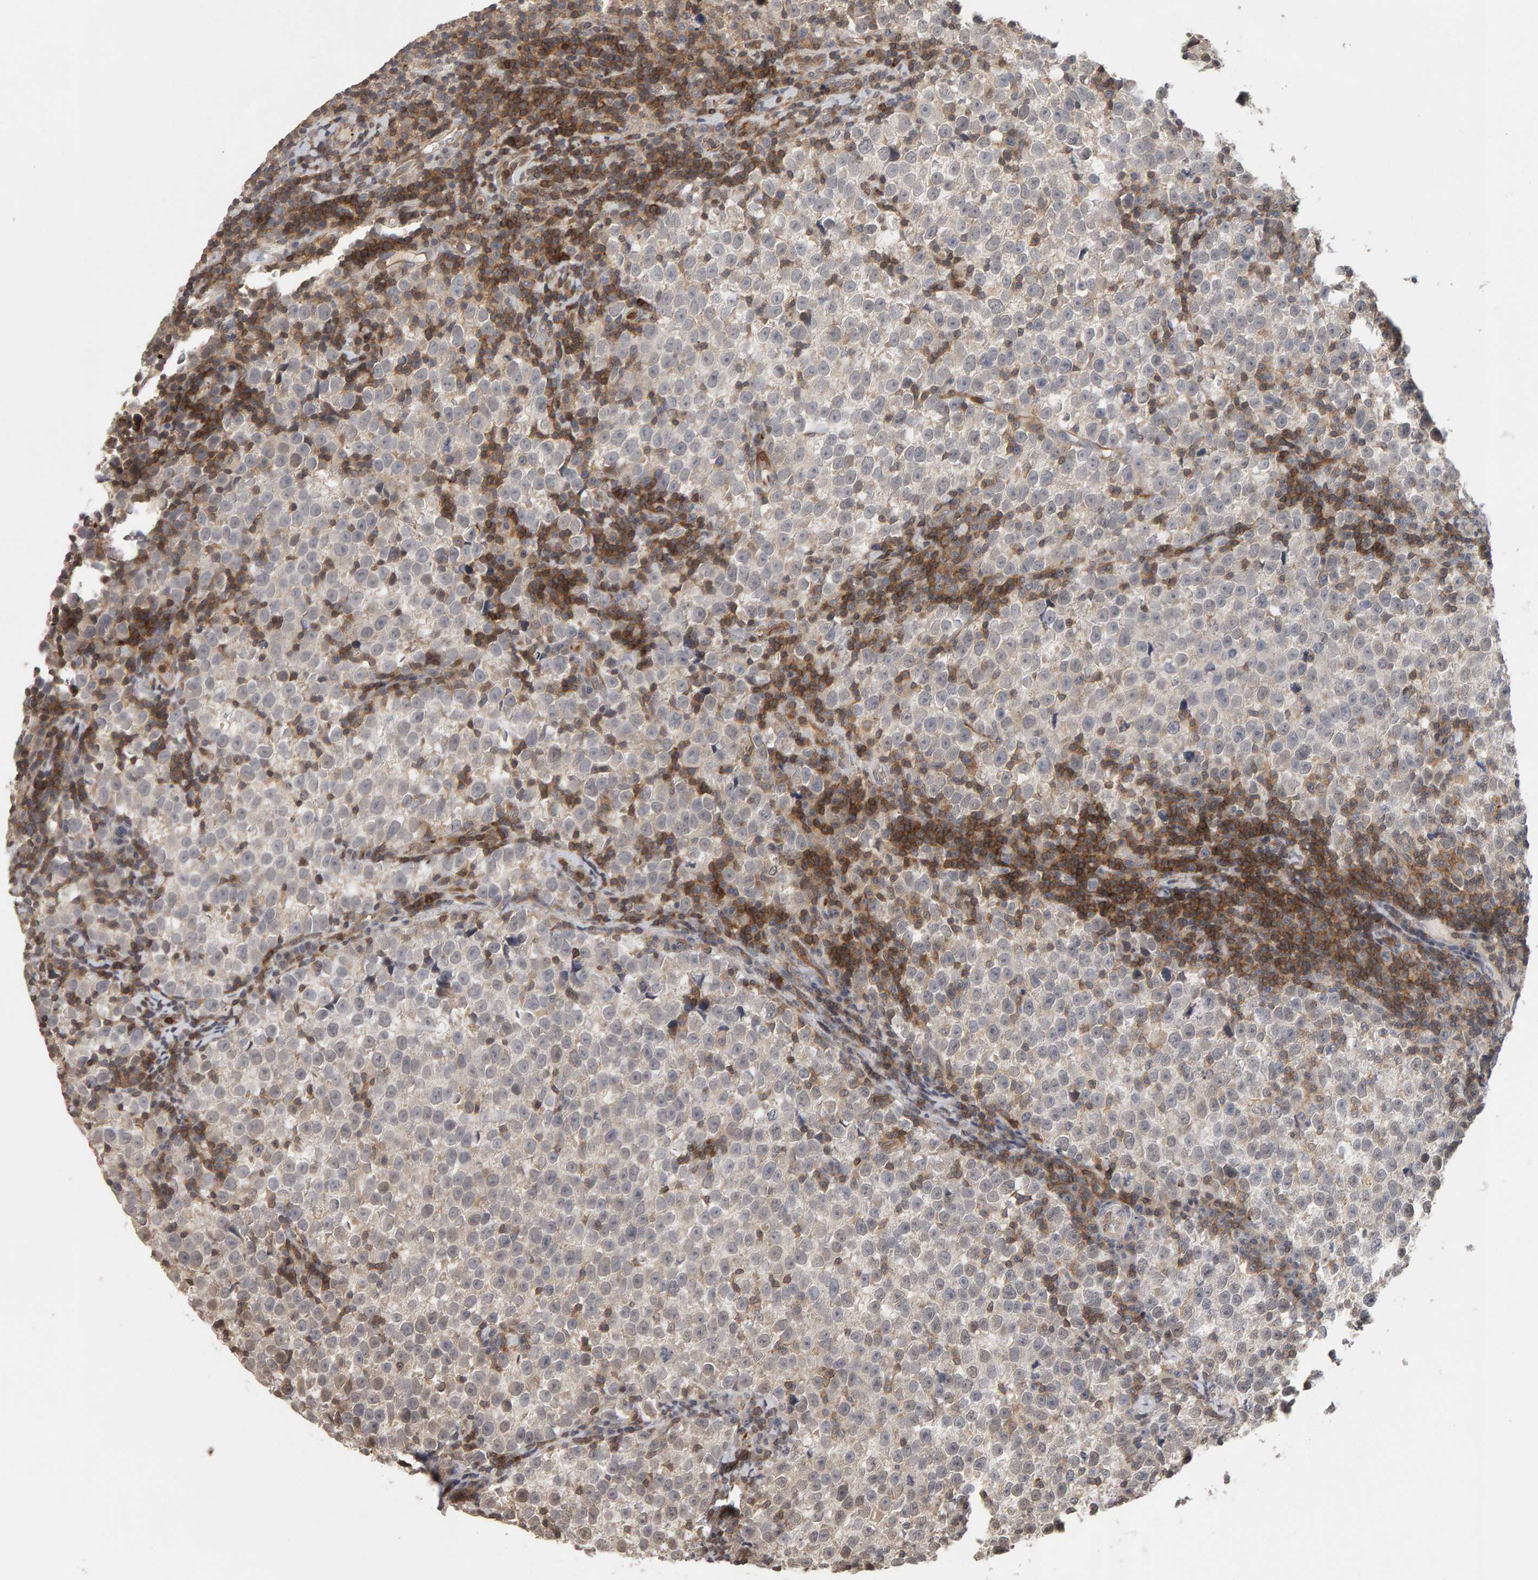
{"staining": {"intensity": "negative", "quantity": "none", "location": "none"}, "tissue": "testis cancer", "cell_type": "Tumor cells", "image_type": "cancer", "snomed": [{"axis": "morphology", "description": "Normal tissue, NOS"}, {"axis": "morphology", "description": "Seminoma, NOS"}, {"axis": "topography", "description": "Testis"}], "caption": "Tumor cells show no significant protein staining in testis cancer. (Immunohistochemistry (ihc), brightfield microscopy, high magnification).", "gene": "TEFM", "patient": {"sex": "male", "age": 43}}